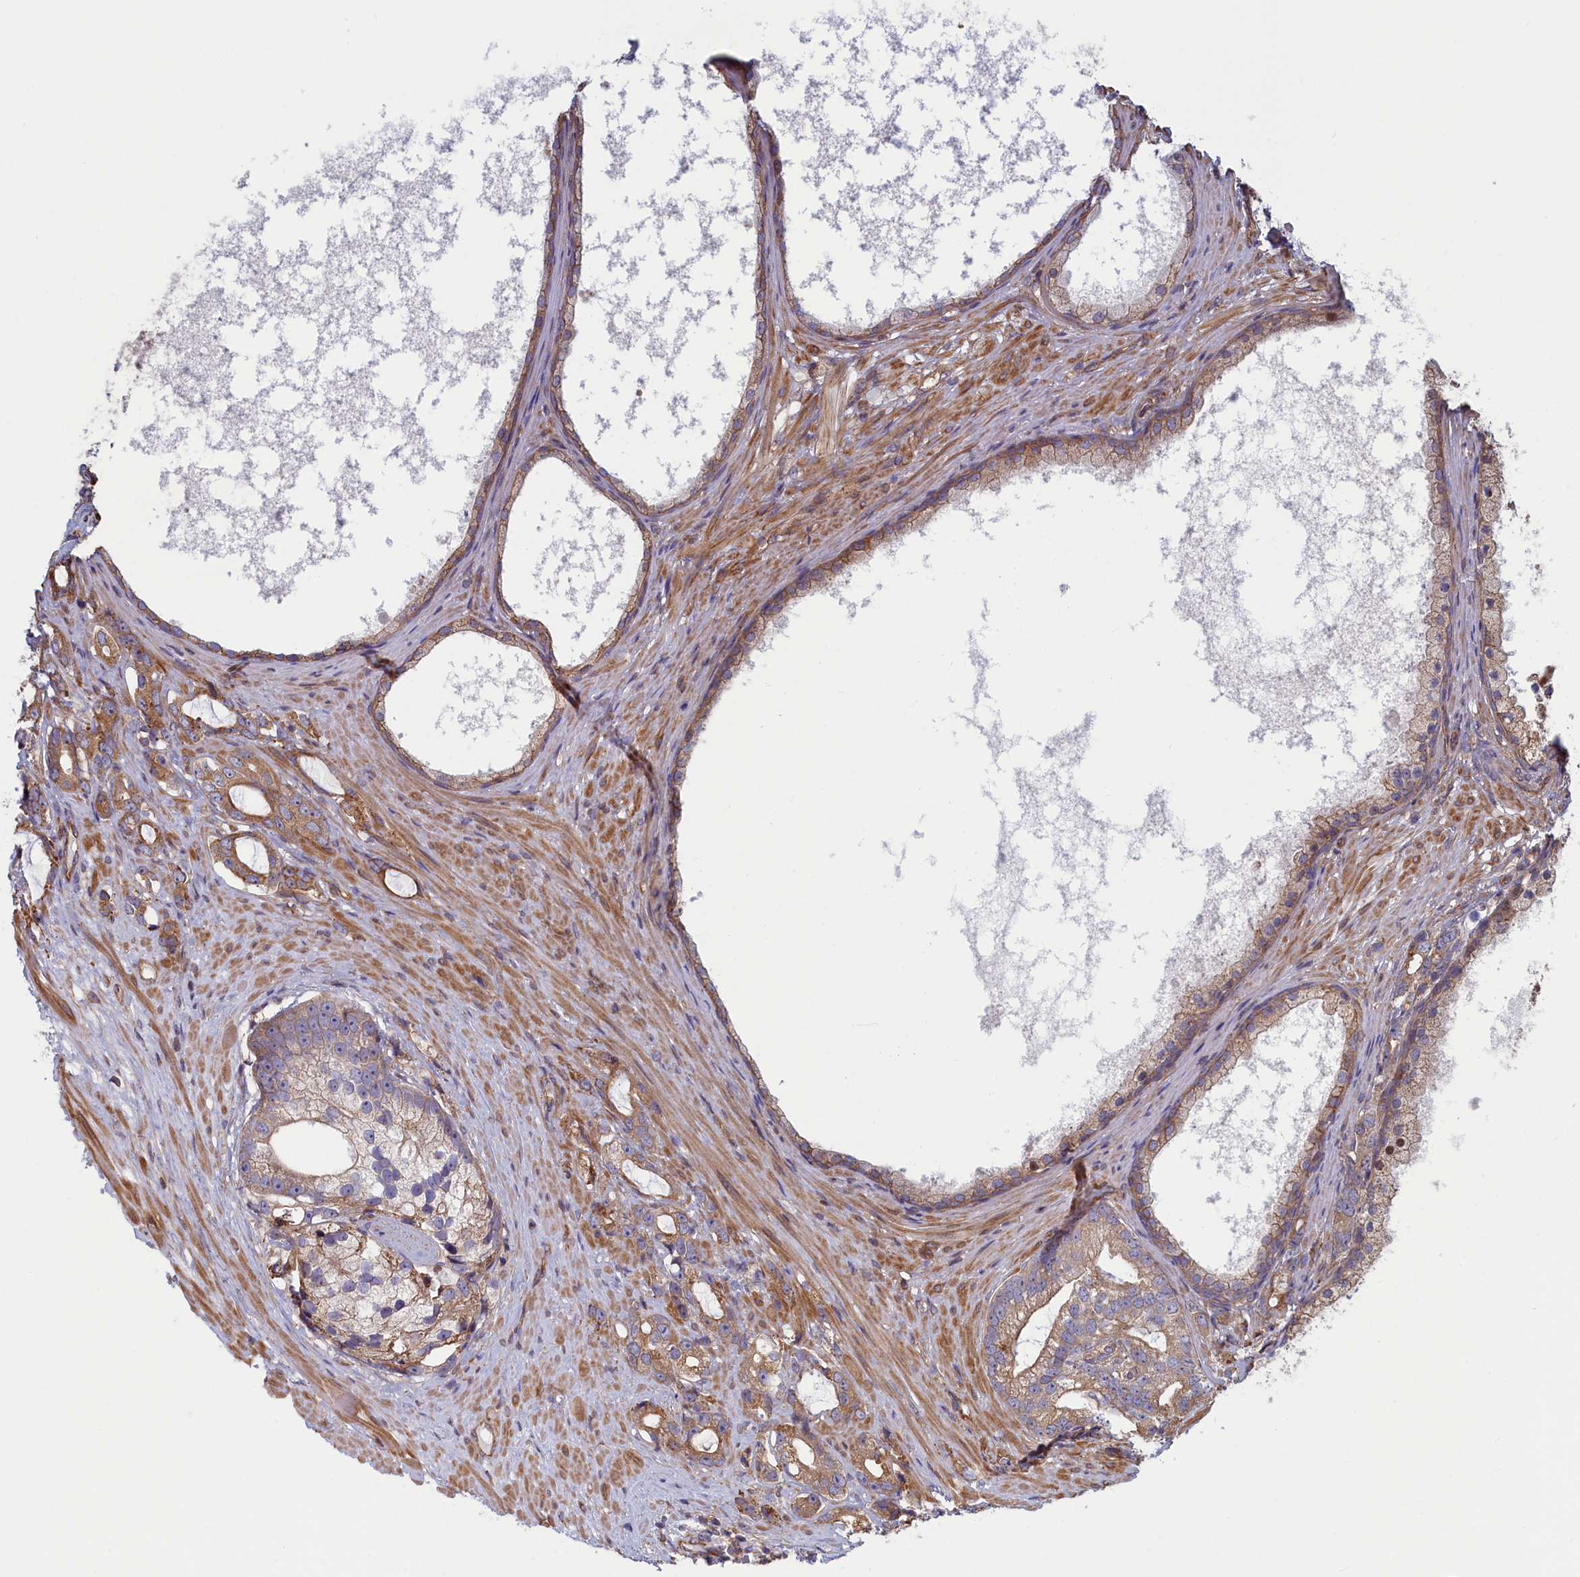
{"staining": {"intensity": "moderate", "quantity": "25%-75%", "location": "cytoplasmic/membranous"}, "tissue": "prostate cancer", "cell_type": "Tumor cells", "image_type": "cancer", "snomed": [{"axis": "morphology", "description": "Adenocarcinoma, High grade"}, {"axis": "topography", "description": "Prostate"}], "caption": "Human prostate high-grade adenocarcinoma stained with a protein marker shows moderate staining in tumor cells.", "gene": "RILPL1", "patient": {"sex": "male", "age": 75}}